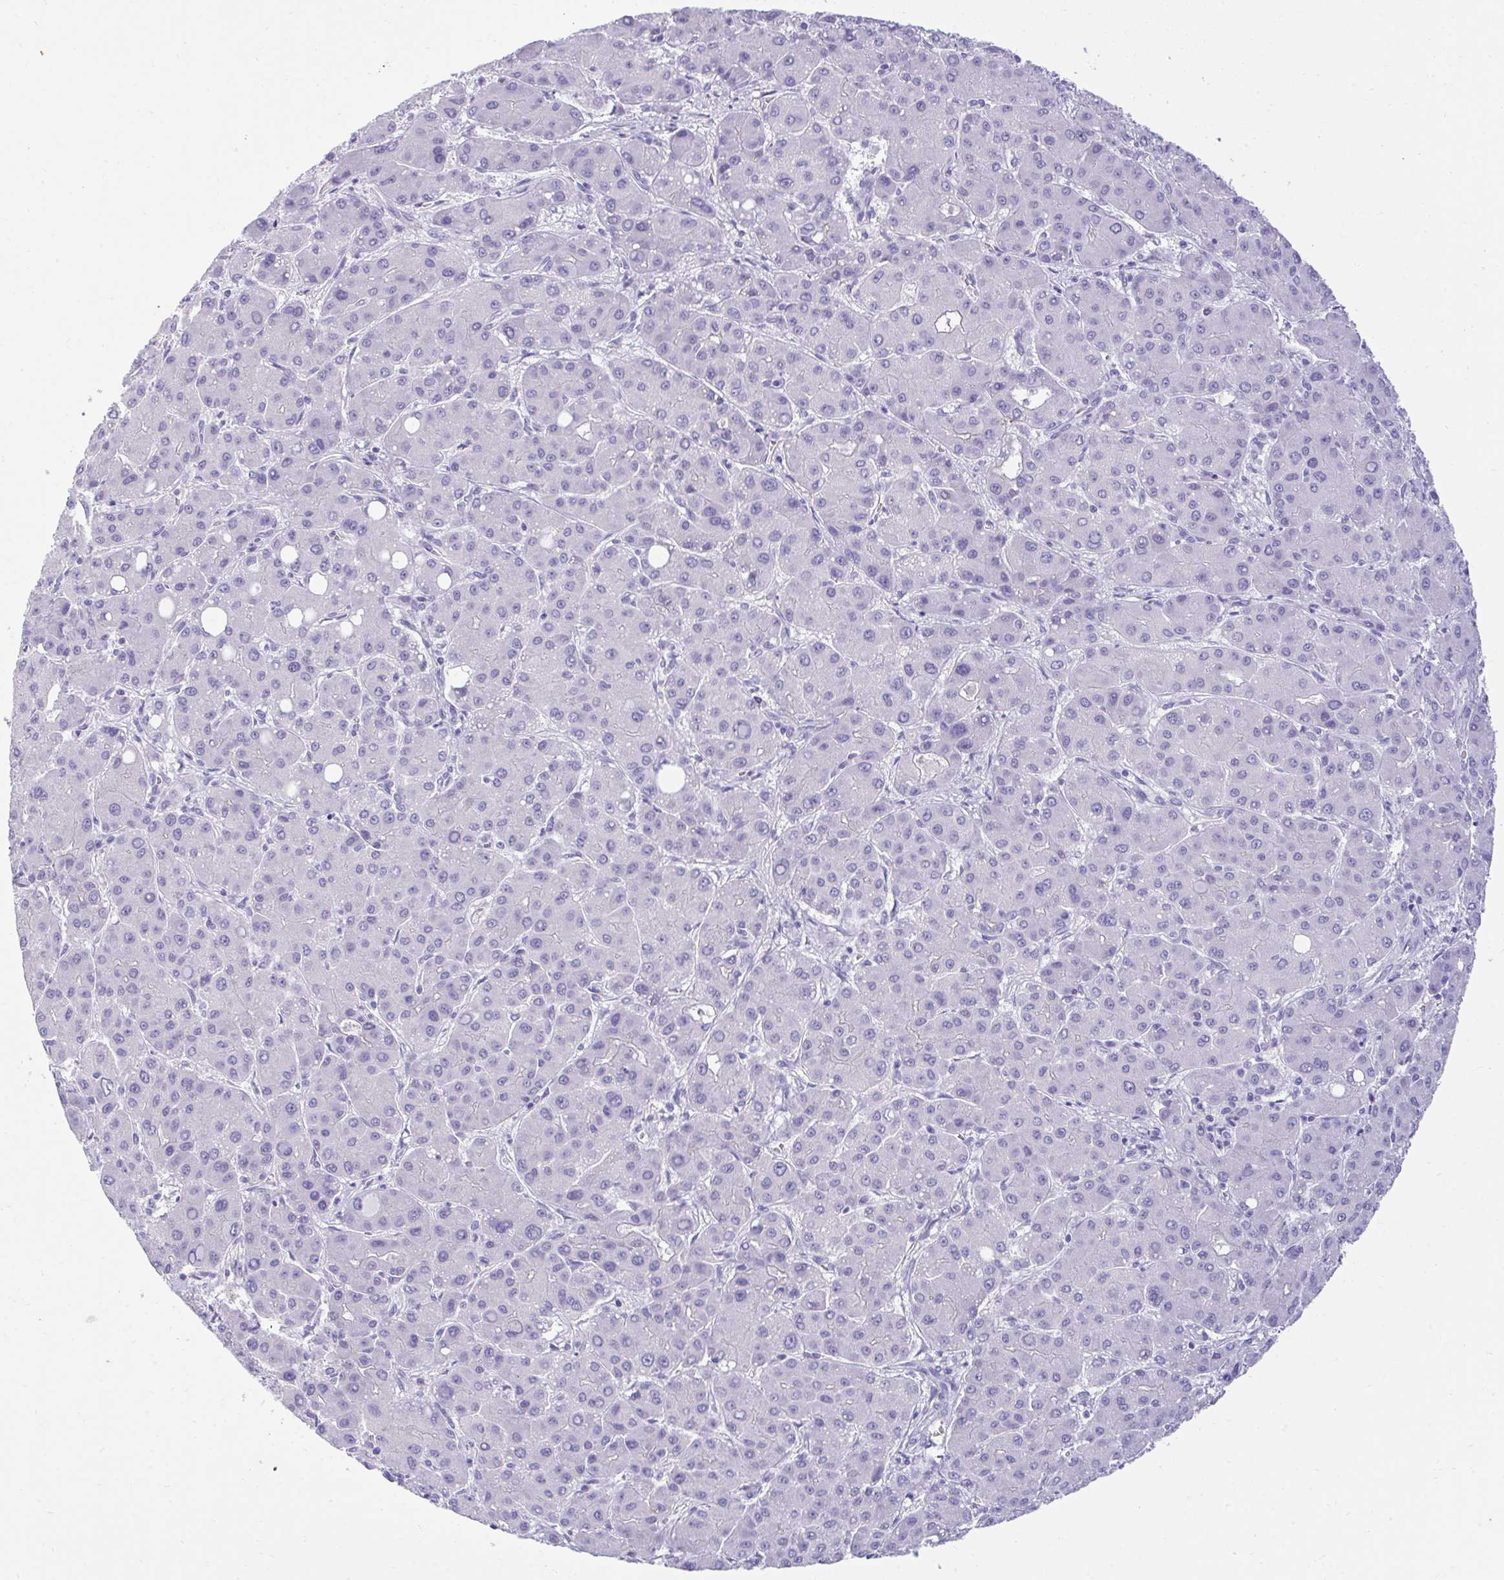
{"staining": {"intensity": "negative", "quantity": "none", "location": "none"}, "tissue": "liver cancer", "cell_type": "Tumor cells", "image_type": "cancer", "snomed": [{"axis": "morphology", "description": "Carcinoma, Hepatocellular, NOS"}, {"axis": "topography", "description": "Liver"}], "caption": "This is a histopathology image of immunohistochemistry staining of liver cancer (hepatocellular carcinoma), which shows no staining in tumor cells.", "gene": "TMCO5A", "patient": {"sex": "male", "age": 55}}